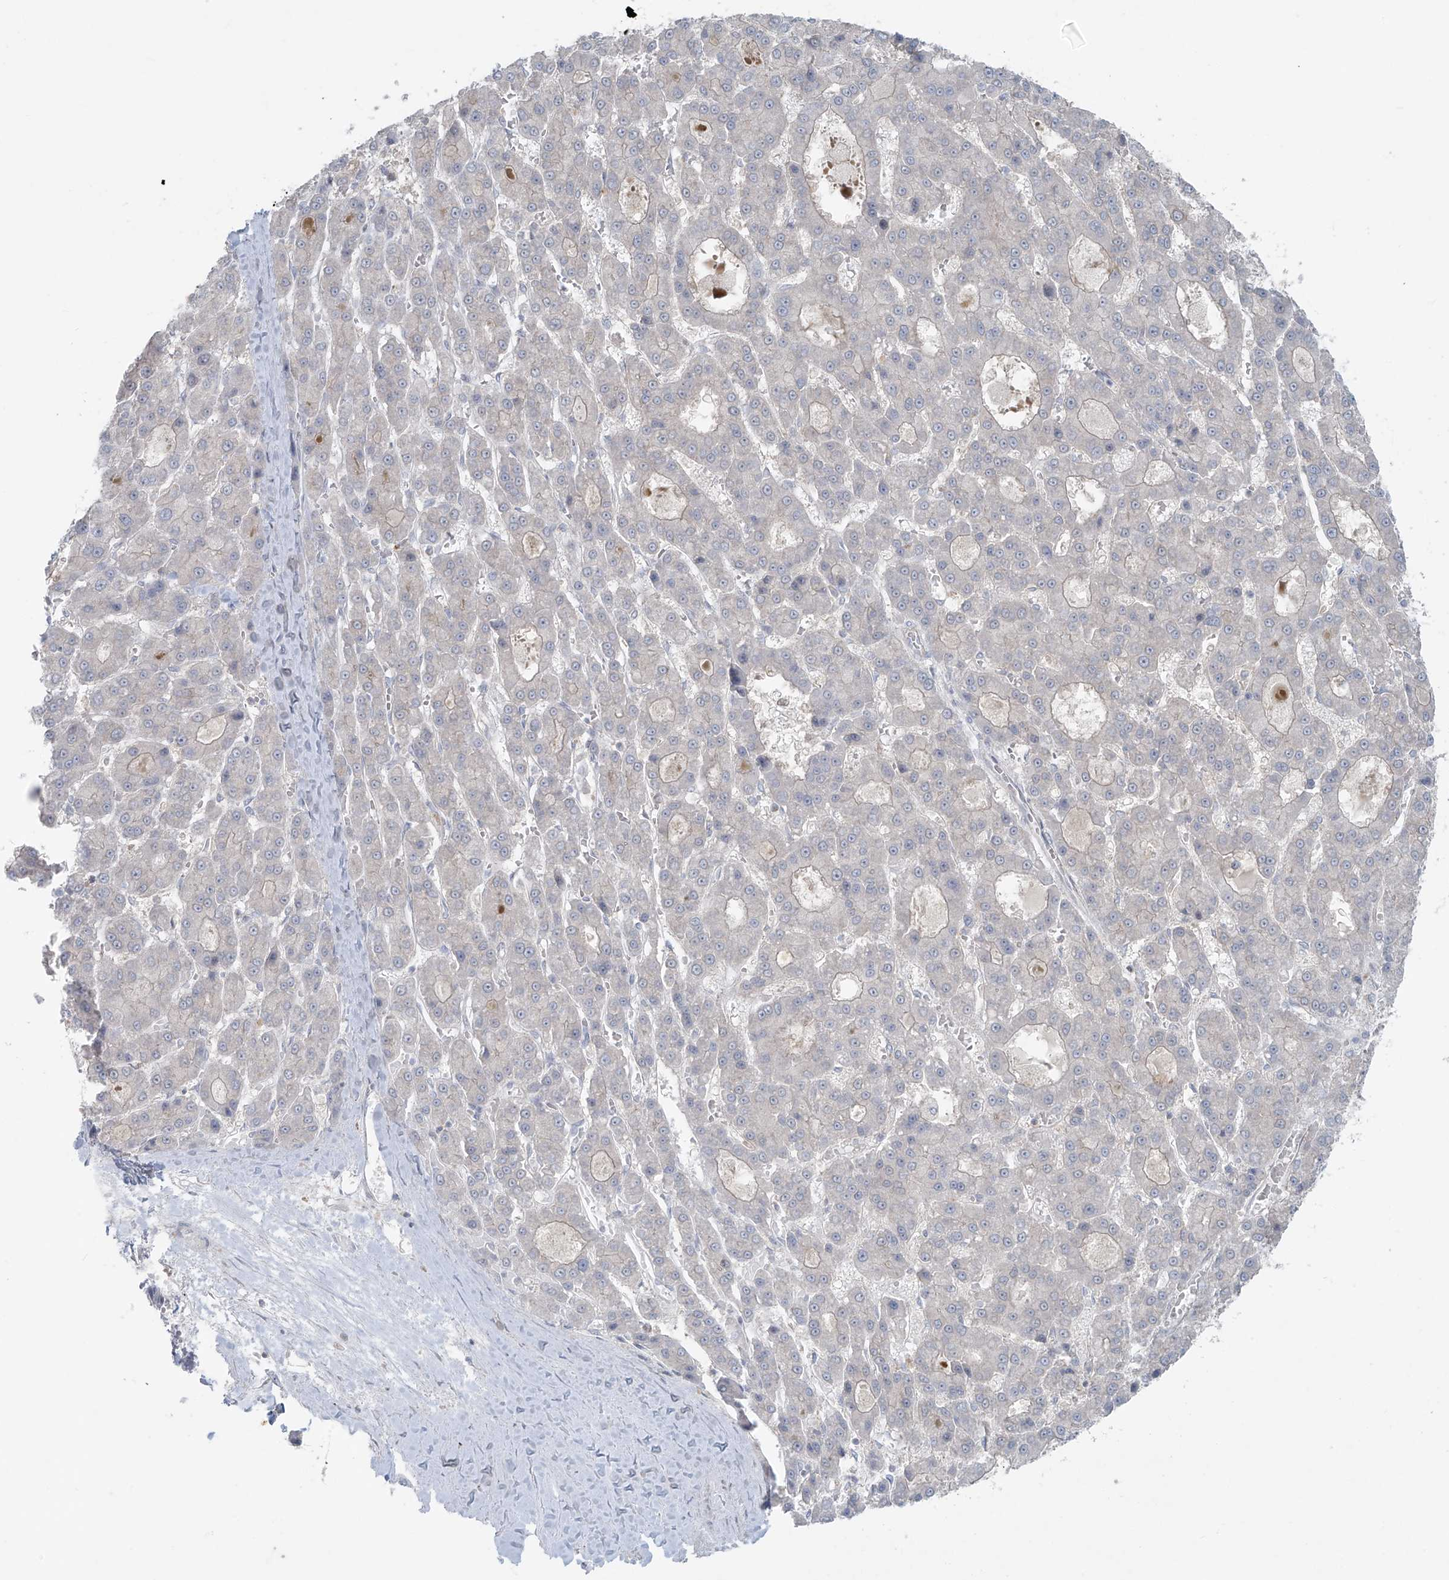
{"staining": {"intensity": "negative", "quantity": "none", "location": "none"}, "tissue": "liver cancer", "cell_type": "Tumor cells", "image_type": "cancer", "snomed": [{"axis": "morphology", "description": "Carcinoma, Hepatocellular, NOS"}, {"axis": "topography", "description": "Liver"}], "caption": "Tumor cells show no significant positivity in liver cancer (hepatocellular carcinoma).", "gene": "PPAT", "patient": {"sex": "male", "age": 70}}